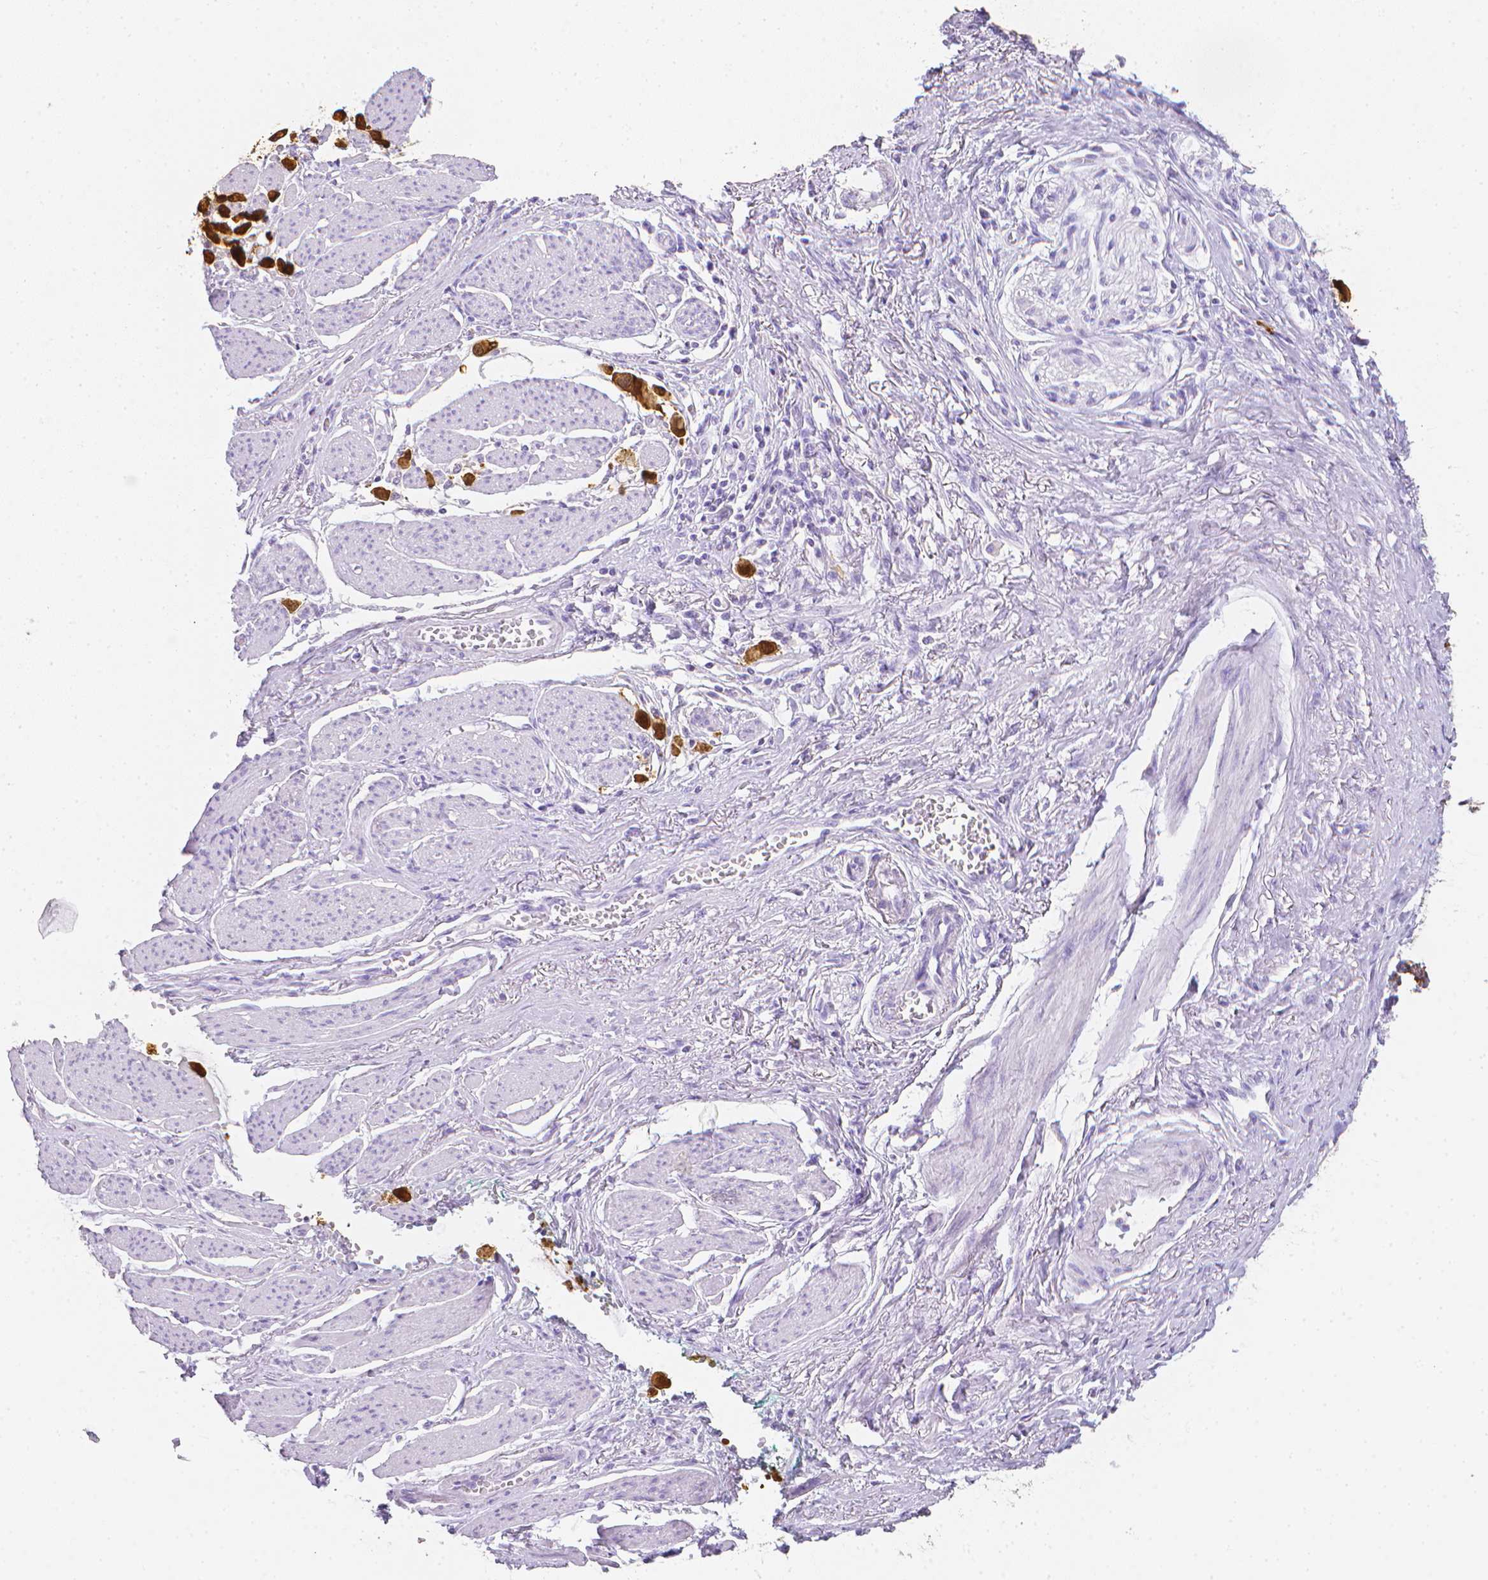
{"staining": {"intensity": "strong", "quantity": ">75%", "location": "cytoplasmic/membranous,nuclear"}, "tissue": "stomach cancer", "cell_type": "Tumor cells", "image_type": "cancer", "snomed": [{"axis": "morphology", "description": "Adenocarcinoma, NOS"}, {"axis": "topography", "description": "Stomach"}], "caption": "Tumor cells reveal strong cytoplasmic/membranous and nuclear staining in about >75% of cells in stomach adenocarcinoma.", "gene": "LGALS4", "patient": {"sex": "female", "age": 81}}